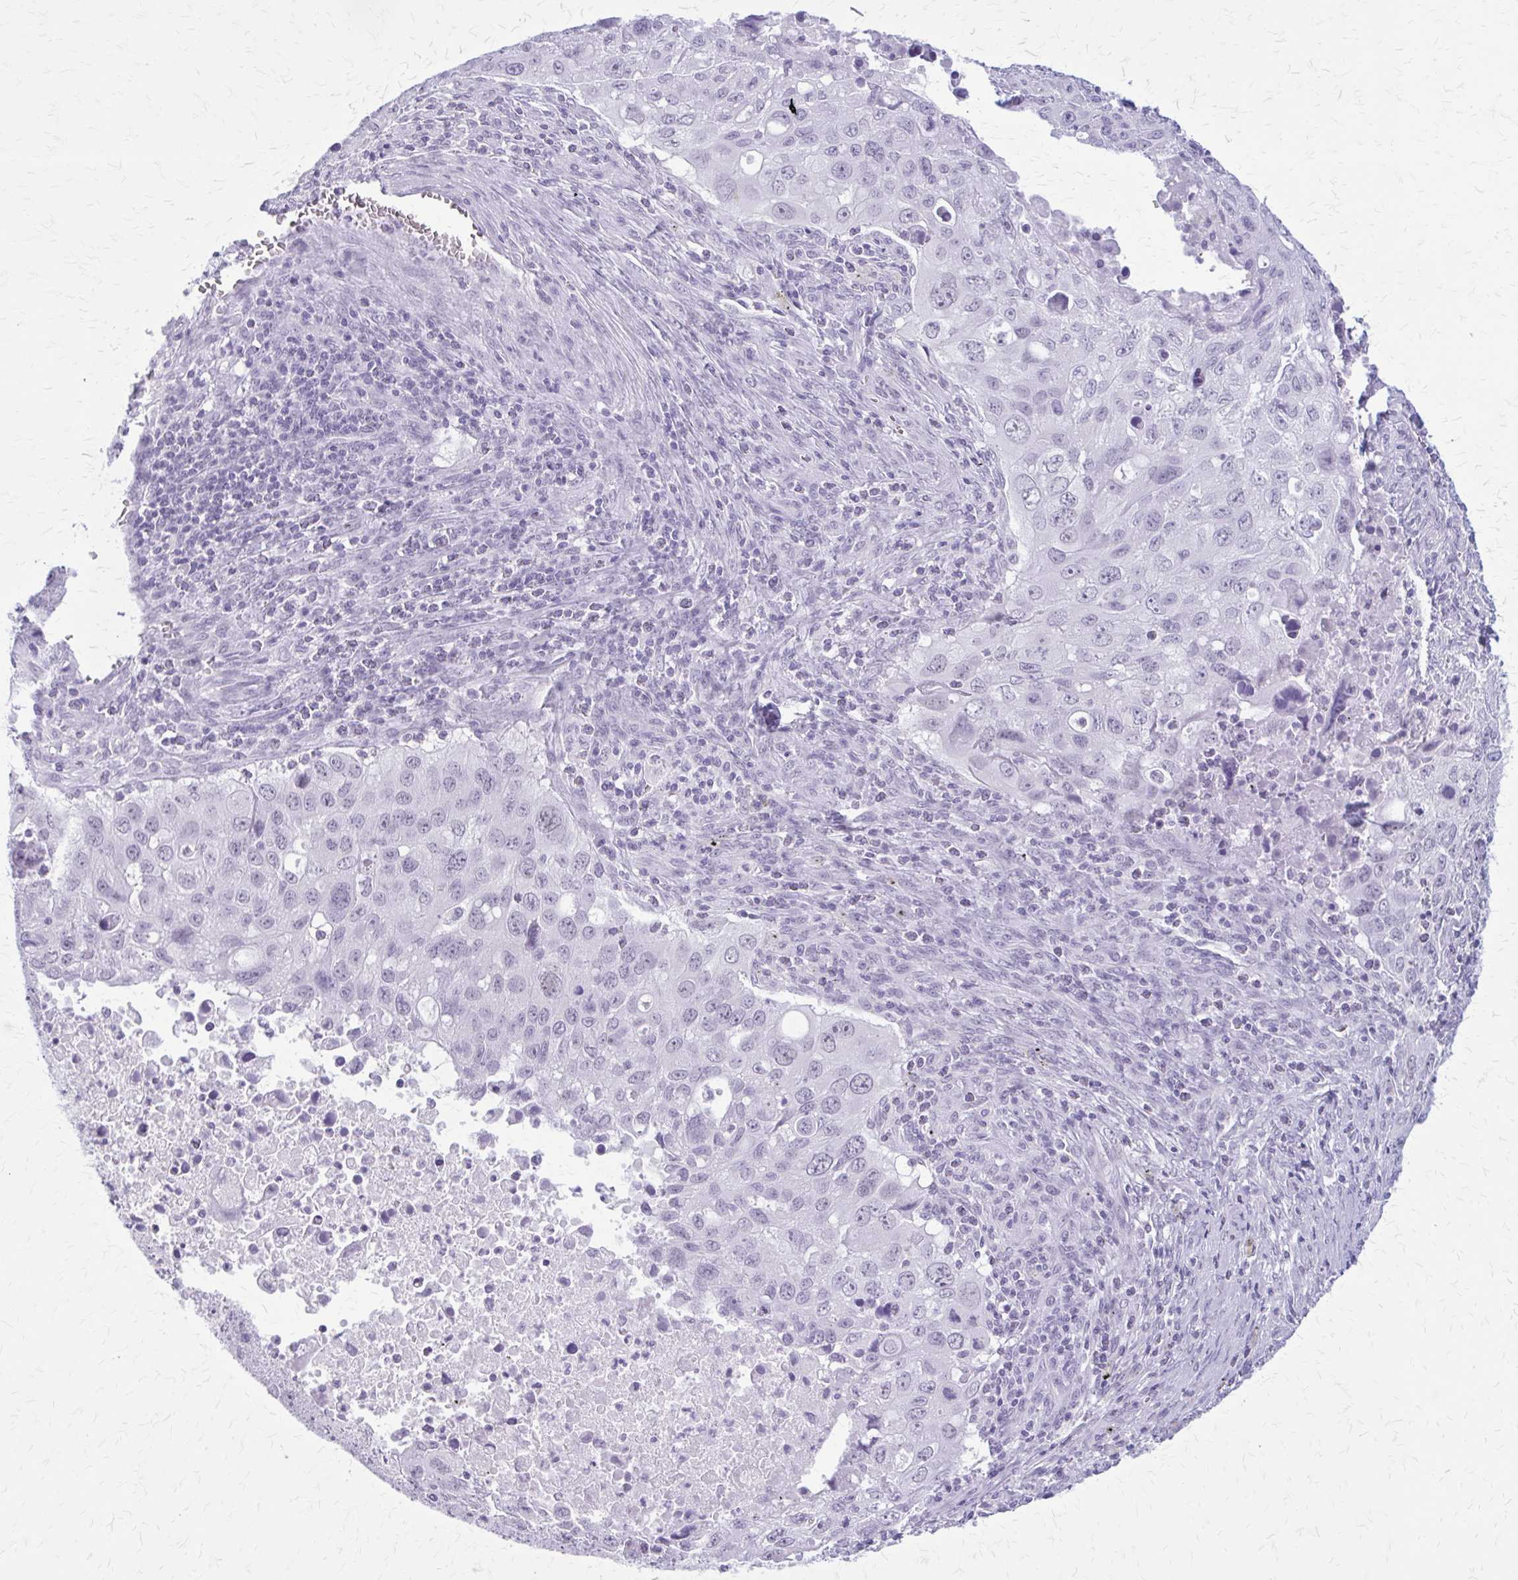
{"staining": {"intensity": "negative", "quantity": "none", "location": "none"}, "tissue": "lung cancer", "cell_type": "Tumor cells", "image_type": "cancer", "snomed": [{"axis": "morphology", "description": "Adenocarcinoma, NOS"}, {"axis": "morphology", "description": "Adenocarcinoma, metastatic, NOS"}, {"axis": "topography", "description": "Lymph node"}, {"axis": "topography", "description": "Lung"}], "caption": "A photomicrograph of lung metastatic adenocarcinoma stained for a protein shows no brown staining in tumor cells.", "gene": "GAD1", "patient": {"sex": "female", "age": 42}}